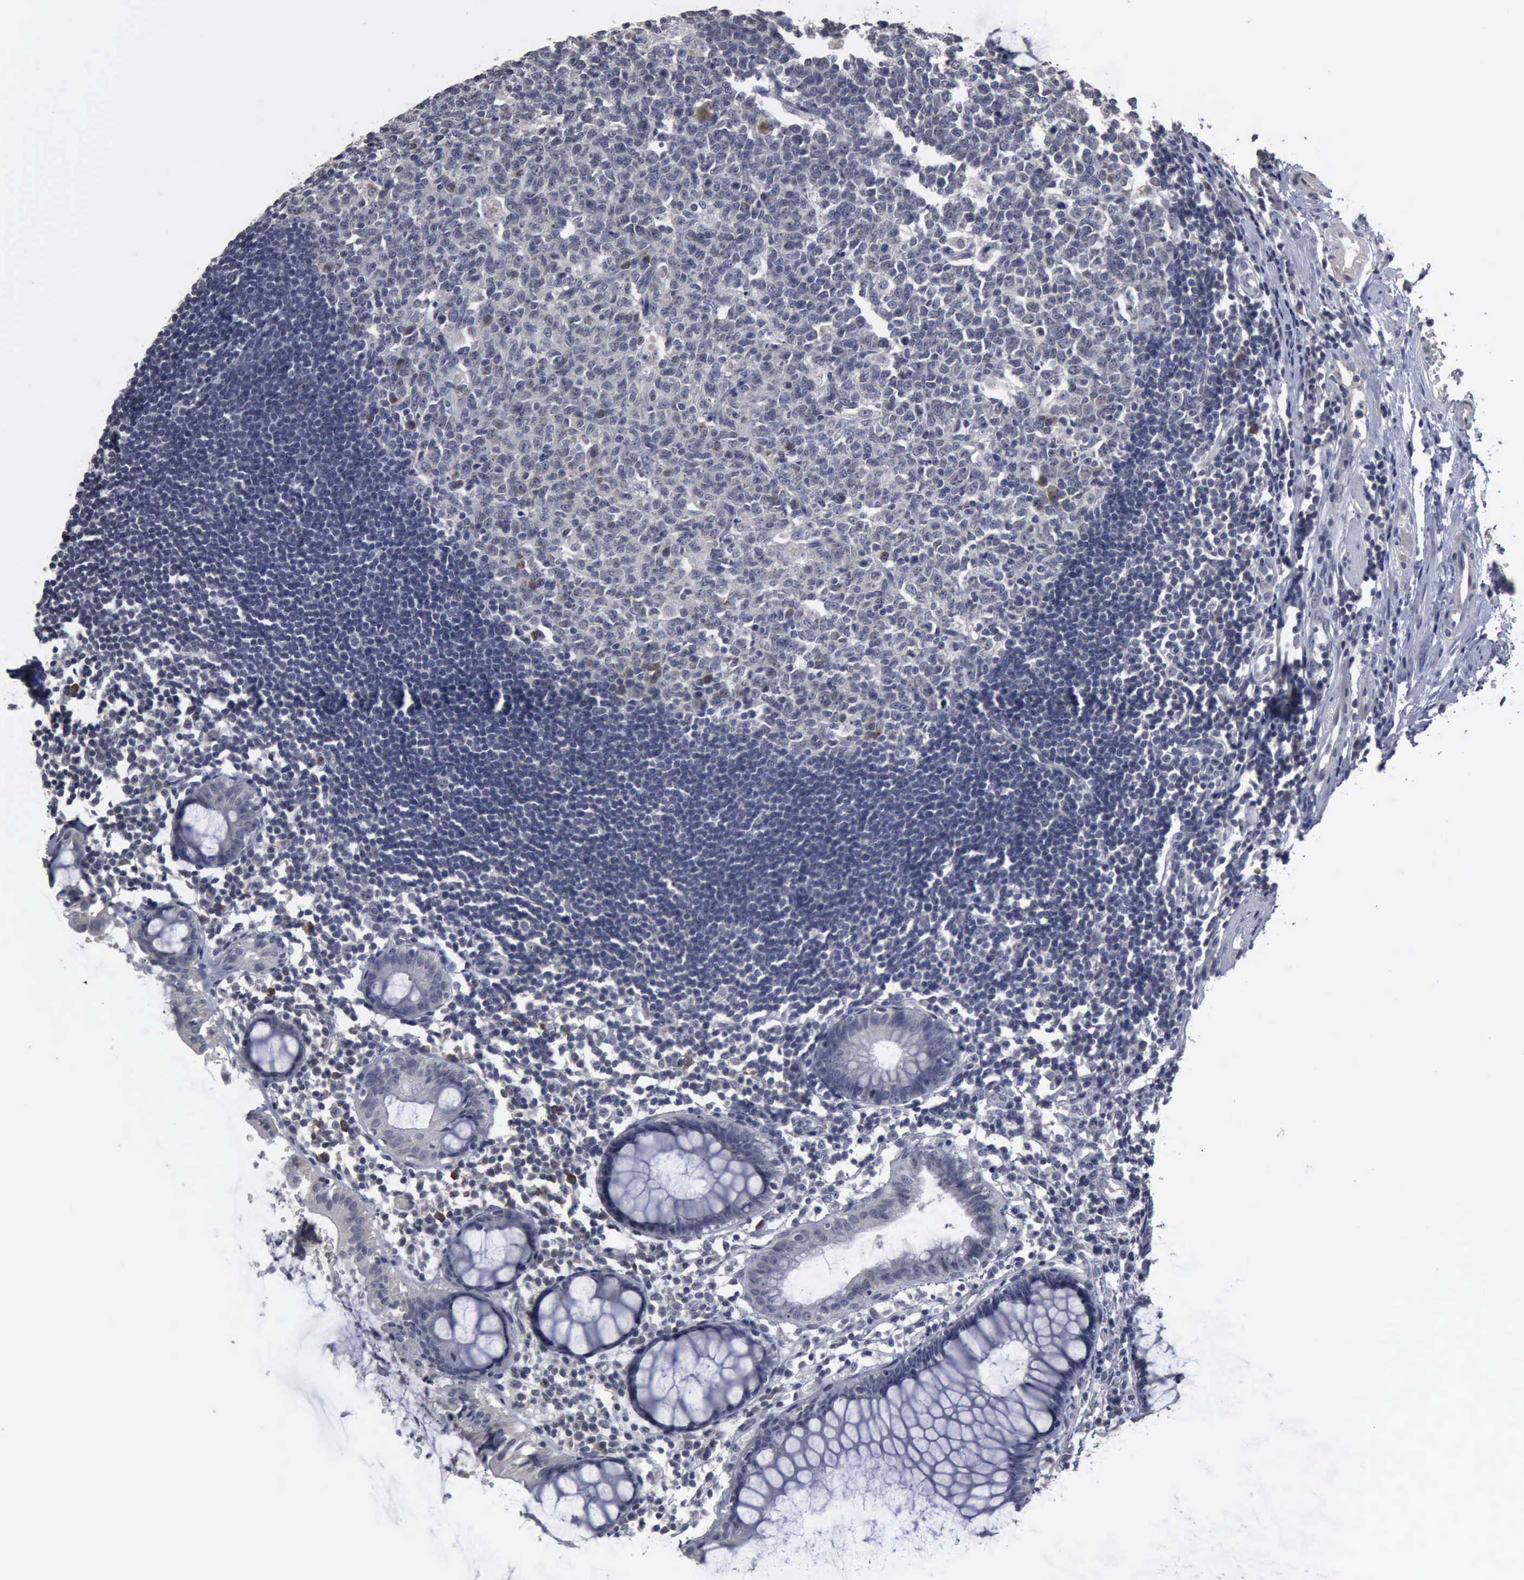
{"staining": {"intensity": "weak", "quantity": "<25%", "location": "cytoplasmic/membranous"}, "tissue": "rectum", "cell_type": "Glandular cells", "image_type": "normal", "snomed": [{"axis": "morphology", "description": "Normal tissue, NOS"}, {"axis": "topography", "description": "Rectum"}], "caption": "Immunohistochemistry (IHC) of normal human rectum demonstrates no positivity in glandular cells.", "gene": "MYO18B", "patient": {"sex": "female", "age": 66}}